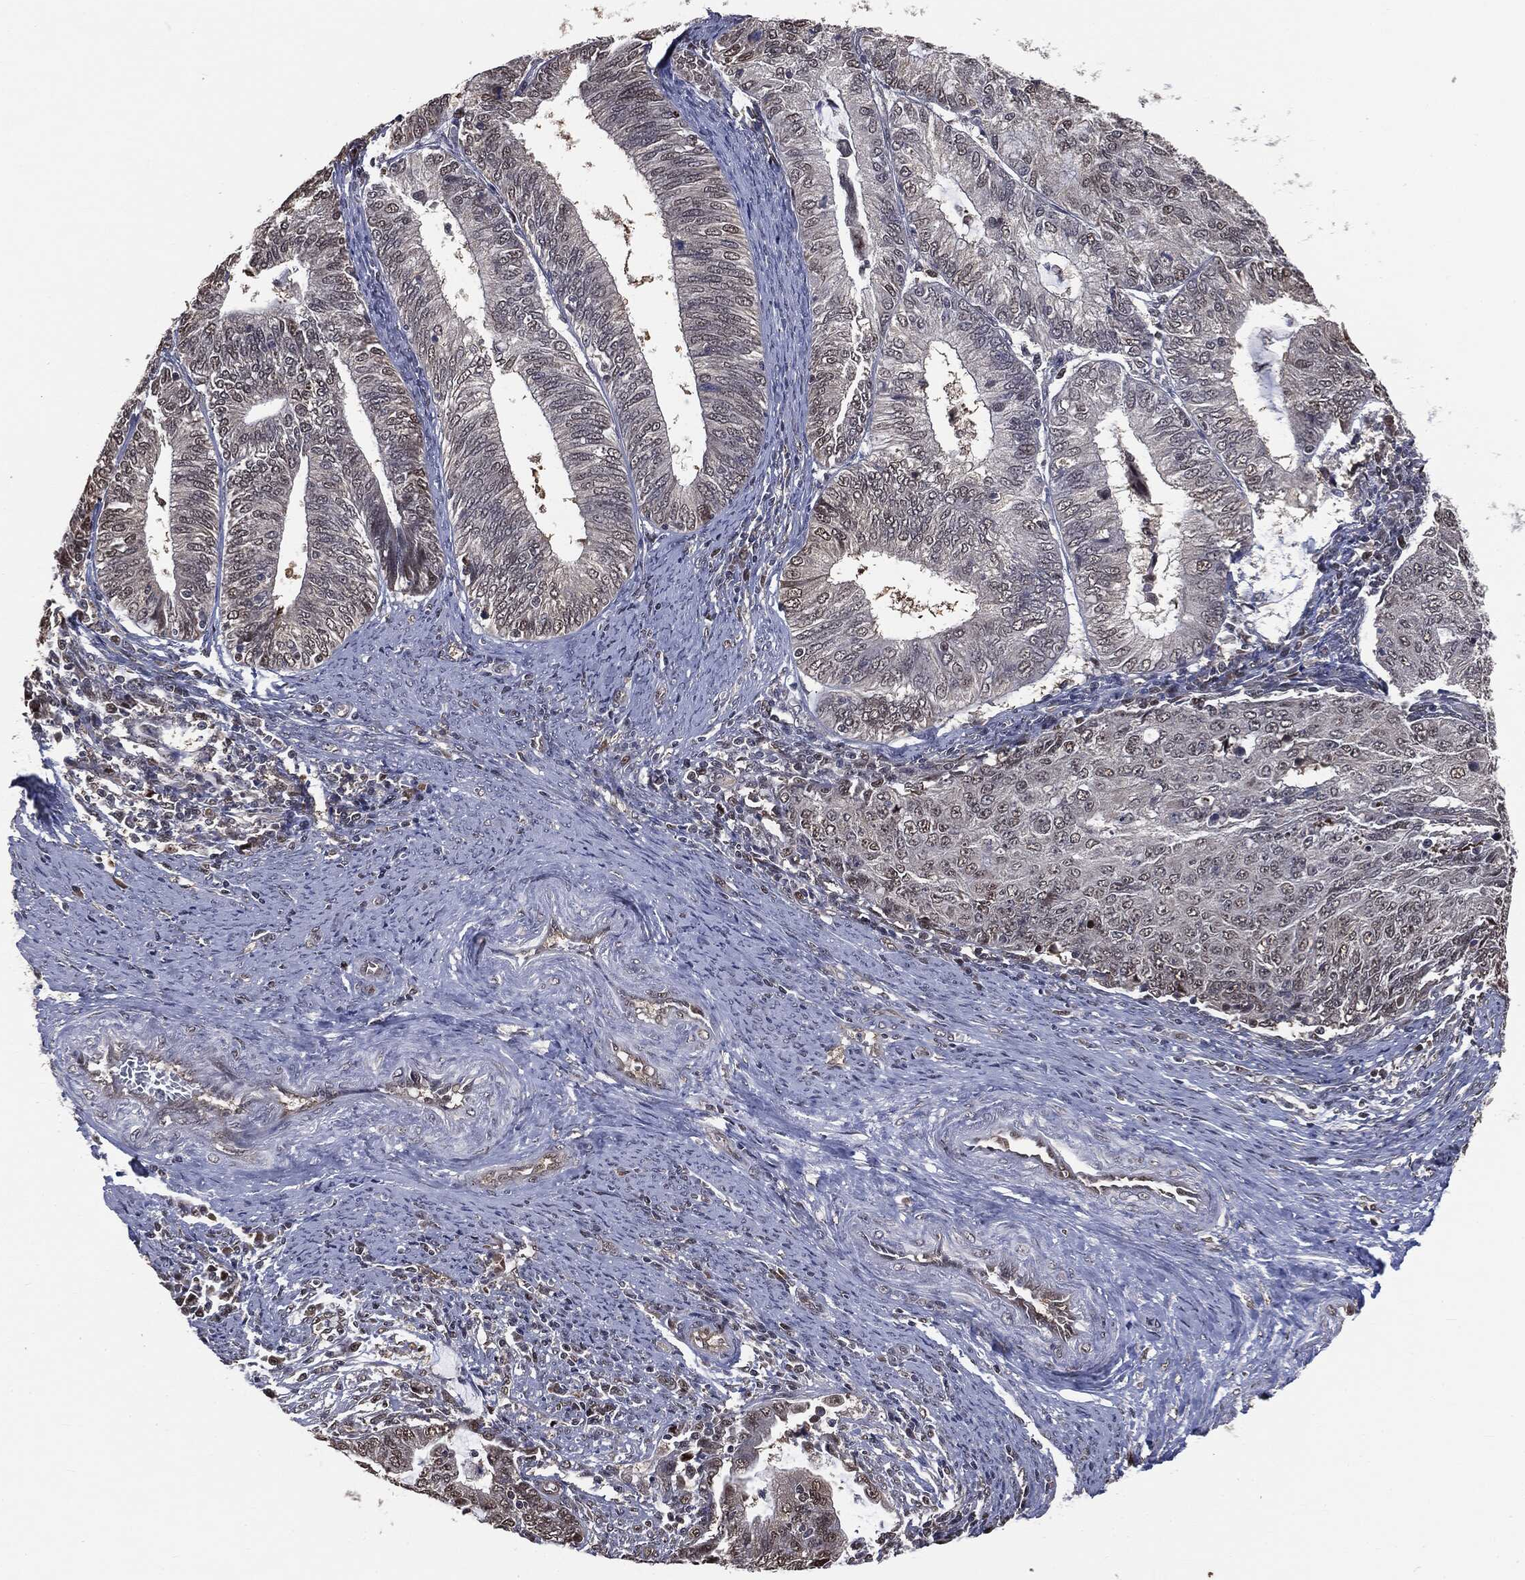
{"staining": {"intensity": "negative", "quantity": "none", "location": "none"}, "tissue": "endometrial cancer", "cell_type": "Tumor cells", "image_type": "cancer", "snomed": [{"axis": "morphology", "description": "Adenocarcinoma, NOS"}, {"axis": "topography", "description": "Endometrium"}], "caption": "DAB (3,3'-diaminobenzidine) immunohistochemical staining of endometrial adenocarcinoma exhibits no significant expression in tumor cells.", "gene": "SHLD2", "patient": {"sex": "female", "age": 82}}